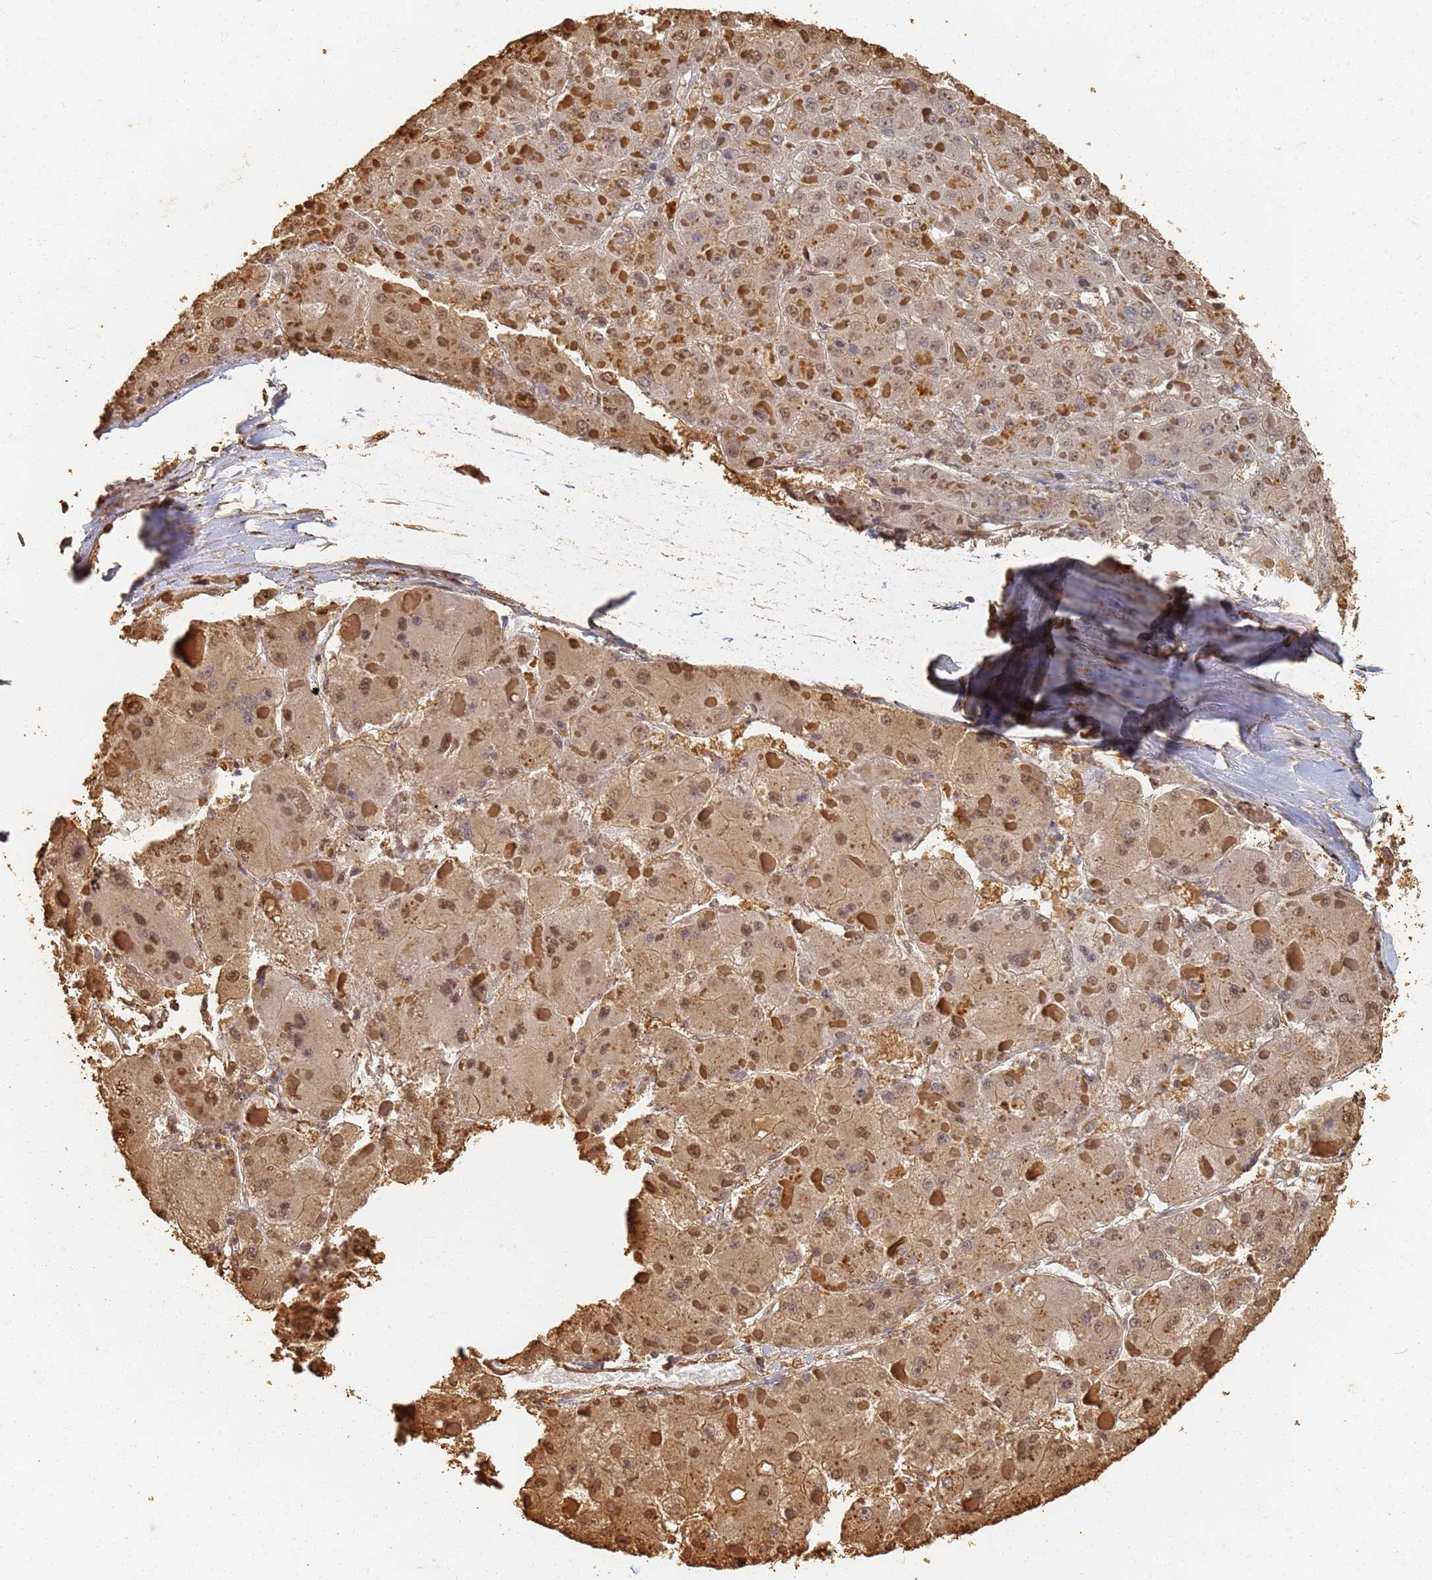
{"staining": {"intensity": "moderate", "quantity": ">75%", "location": "cytoplasmic/membranous,nuclear"}, "tissue": "liver cancer", "cell_type": "Tumor cells", "image_type": "cancer", "snomed": [{"axis": "morphology", "description": "Carcinoma, Hepatocellular, NOS"}, {"axis": "topography", "description": "Liver"}], "caption": "Liver hepatocellular carcinoma stained for a protein (brown) exhibits moderate cytoplasmic/membranous and nuclear positive positivity in about >75% of tumor cells.", "gene": "JAK2", "patient": {"sex": "female", "age": 73}}